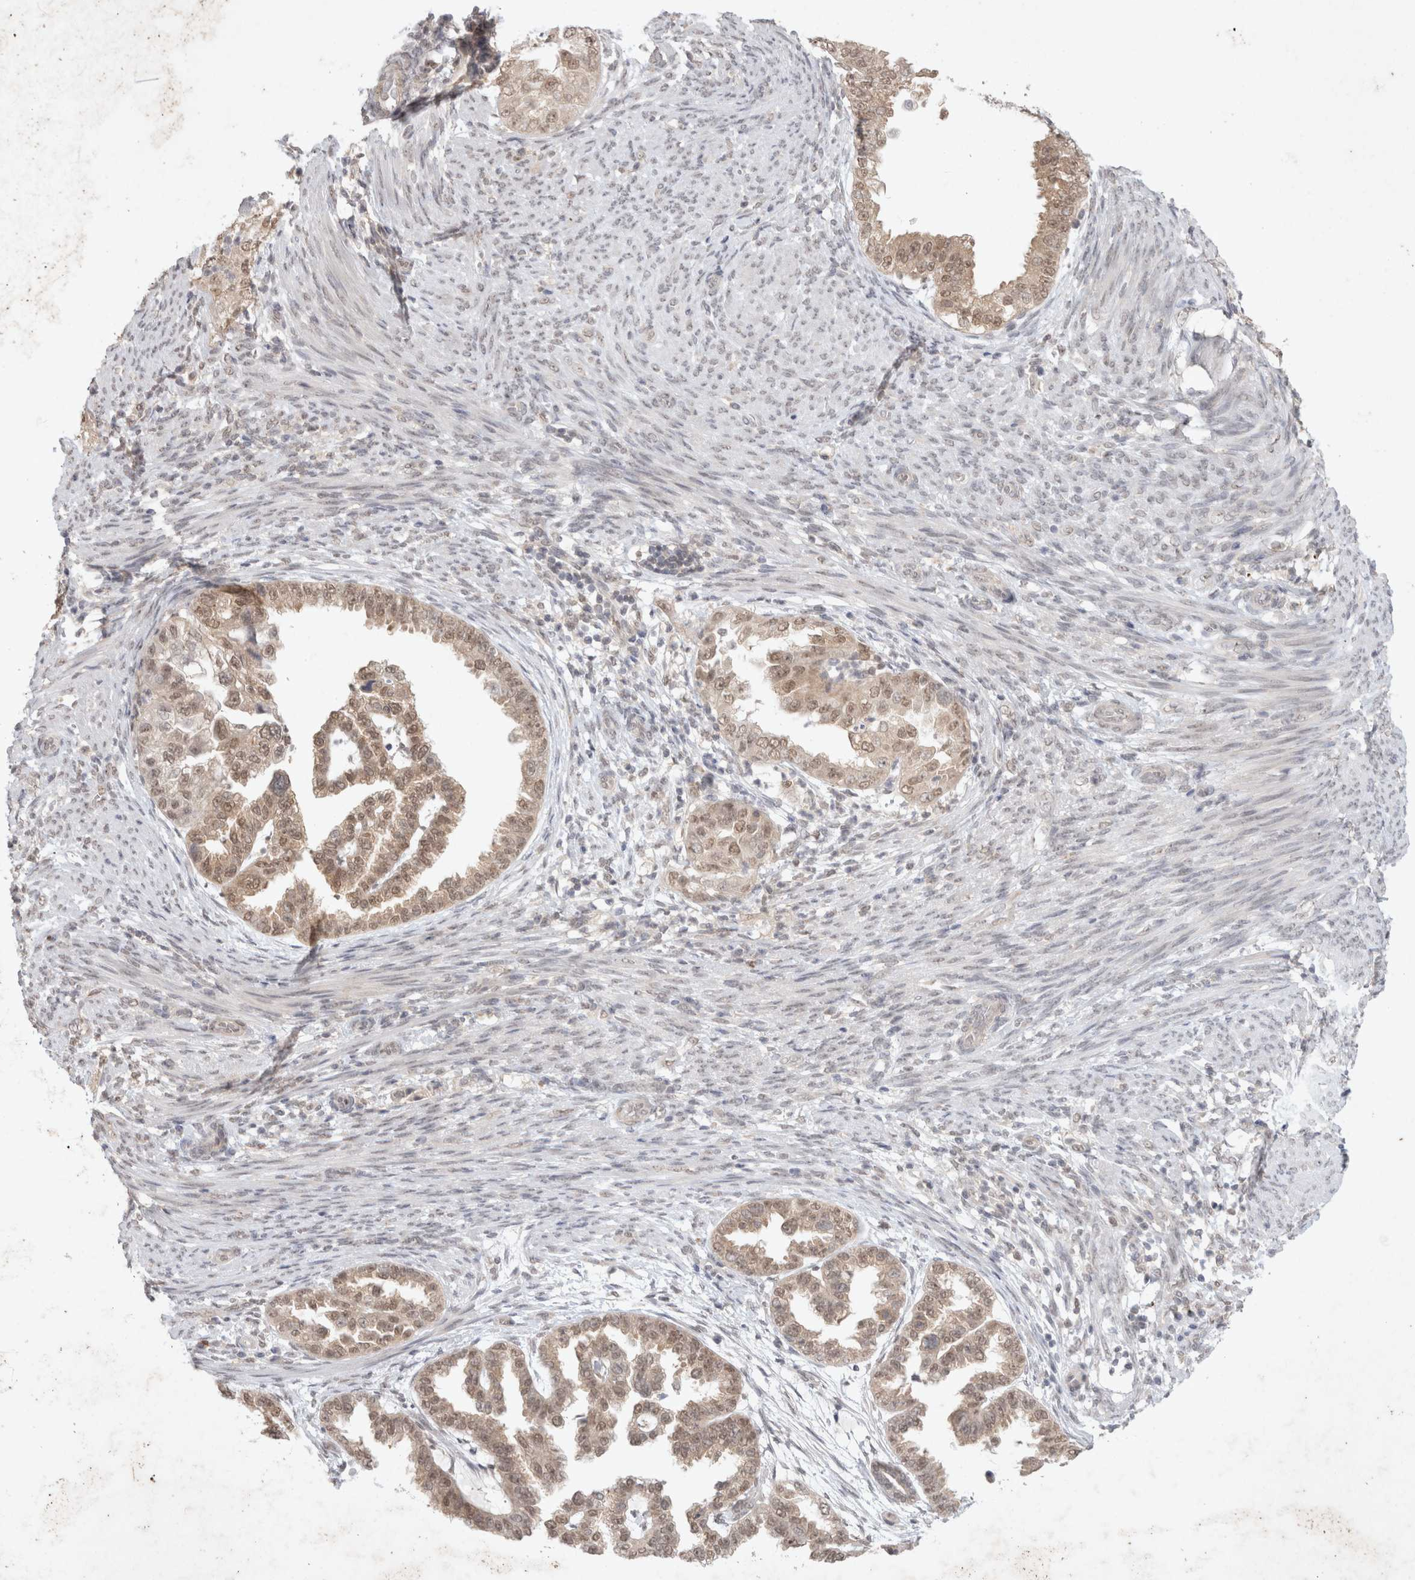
{"staining": {"intensity": "moderate", "quantity": ">75%", "location": "nuclear"}, "tissue": "endometrial cancer", "cell_type": "Tumor cells", "image_type": "cancer", "snomed": [{"axis": "morphology", "description": "Adenocarcinoma, NOS"}, {"axis": "topography", "description": "Endometrium"}], "caption": "Protein expression analysis of human endometrial cancer (adenocarcinoma) reveals moderate nuclear positivity in about >75% of tumor cells.", "gene": "FBXO42", "patient": {"sex": "female", "age": 85}}